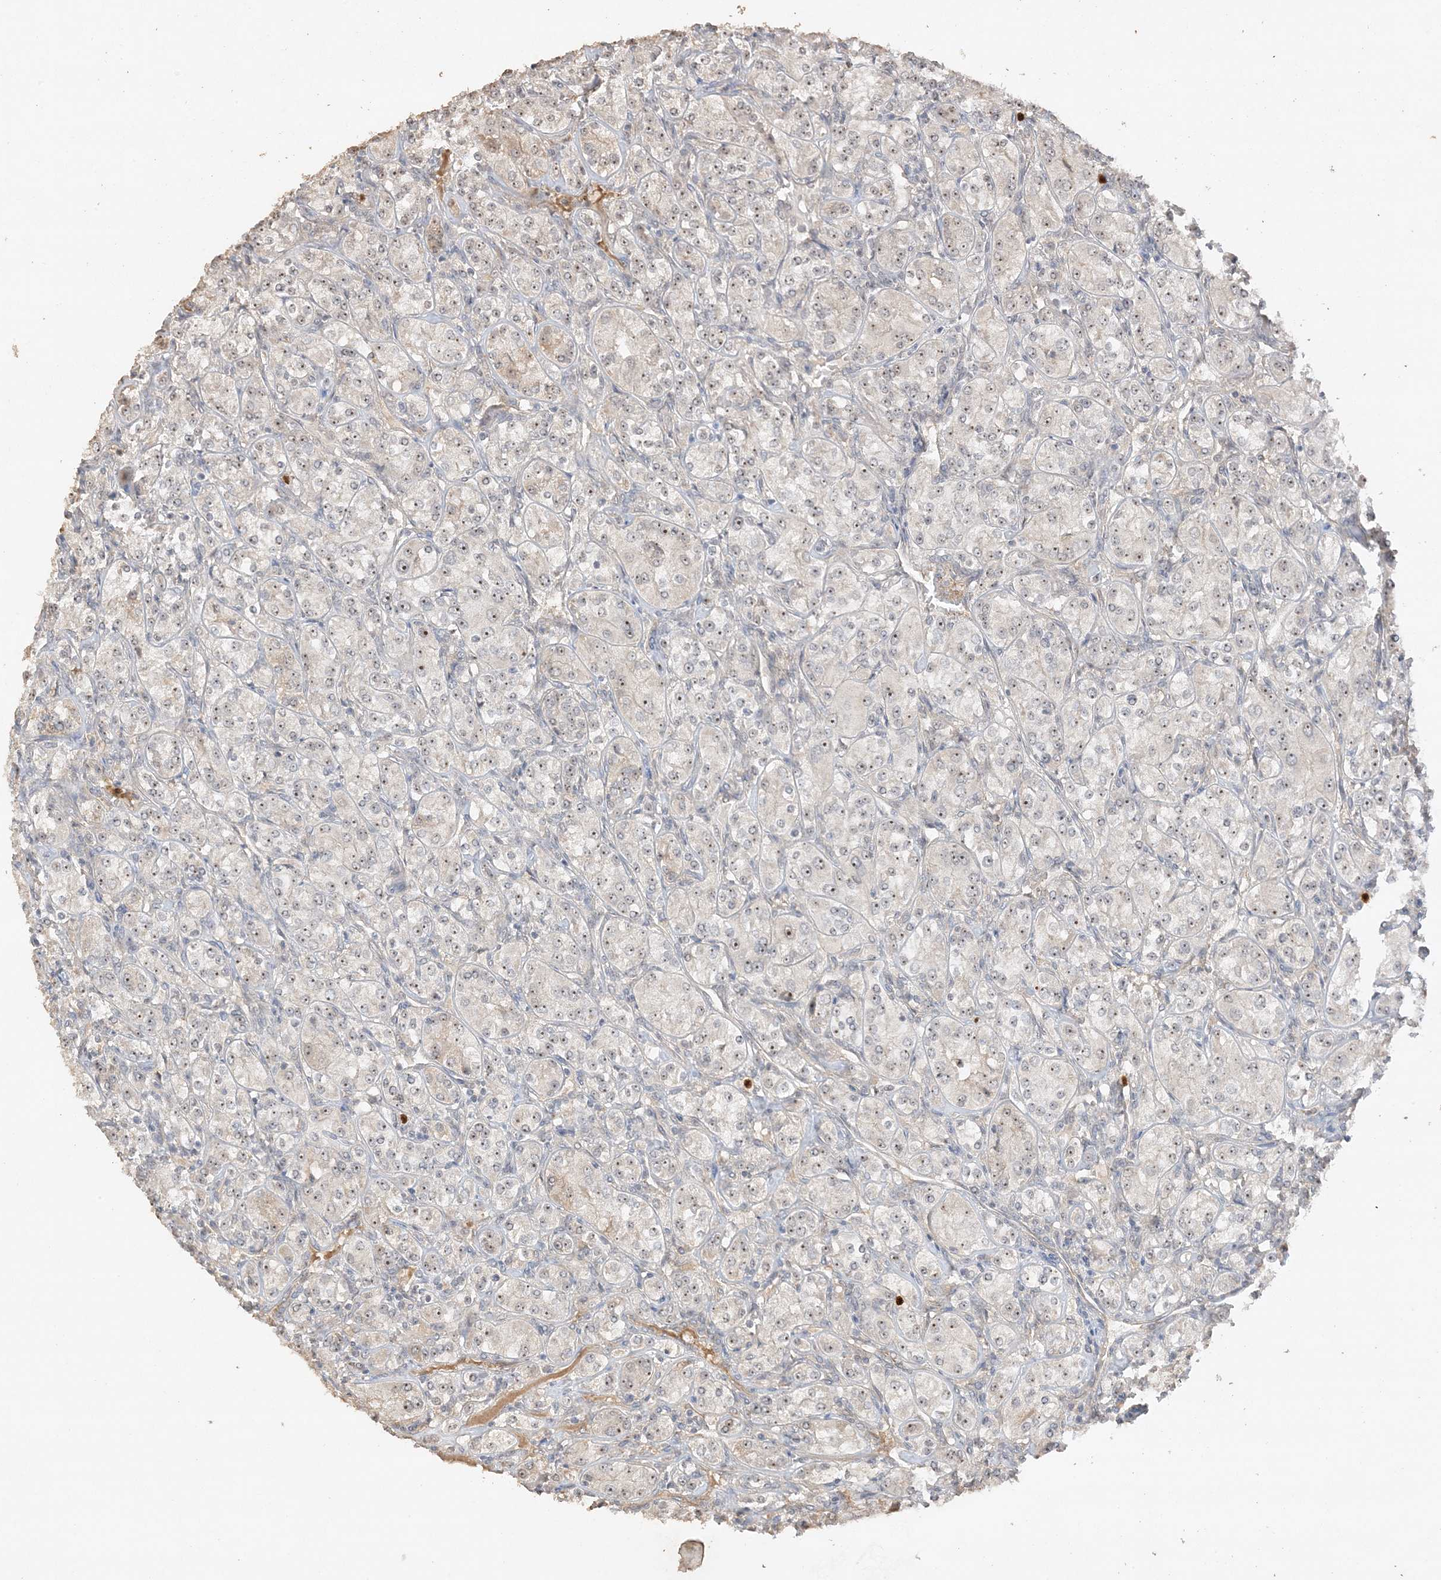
{"staining": {"intensity": "weak", "quantity": "25%-75%", "location": "nuclear"}, "tissue": "renal cancer", "cell_type": "Tumor cells", "image_type": "cancer", "snomed": [{"axis": "morphology", "description": "Adenocarcinoma, NOS"}, {"axis": "topography", "description": "Kidney"}], "caption": "An IHC photomicrograph of neoplastic tissue is shown. Protein staining in brown shows weak nuclear positivity in renal adenocarcinoma within tumor cells.", "gene": "DDX18", "patient": {"sex": "male", "age": 77}}